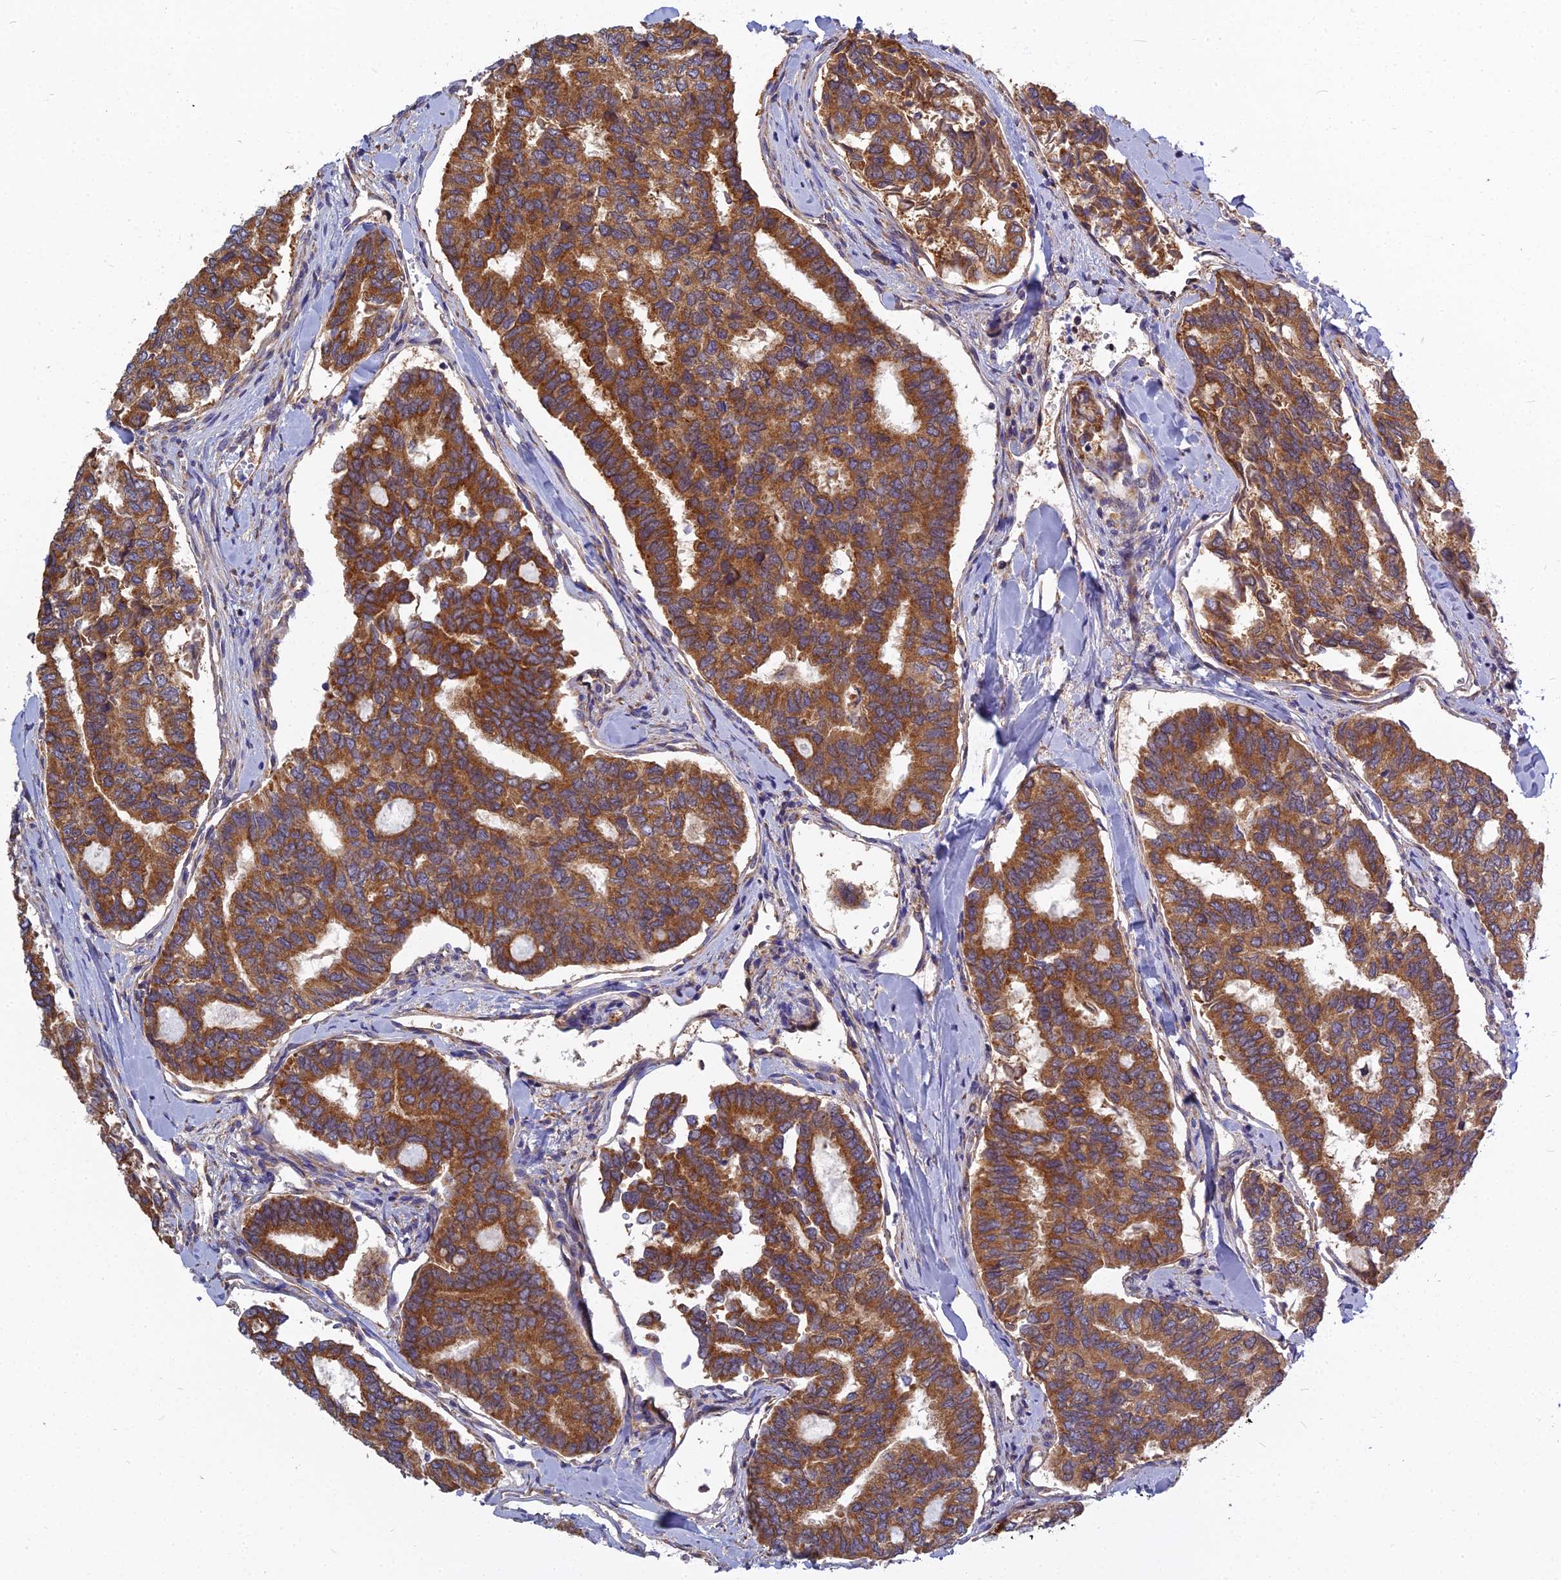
{"staining": {"intensity": "moderate", "quantity": ">75%", "location": "cytoplasmic/membranous"}, "tissue": "thyroid cancer", "cell_type": "Tumor cells", "image_type": "cancer", "snomed": [{"axis": "morphology", "description": "Papillary adenocarcinoma, NOS"}, {"axis": "topography", "description": "Thyroid gland"}], "caption": "Immunohistochemistry (IHC) (DAB) staining of thyroid cancer reveals moderate cytoplasmic/membranous protein expression in about >75% of tumor cells.", "gene": "KIAA1143", "patient": {"sex": "female", "age": 35}}